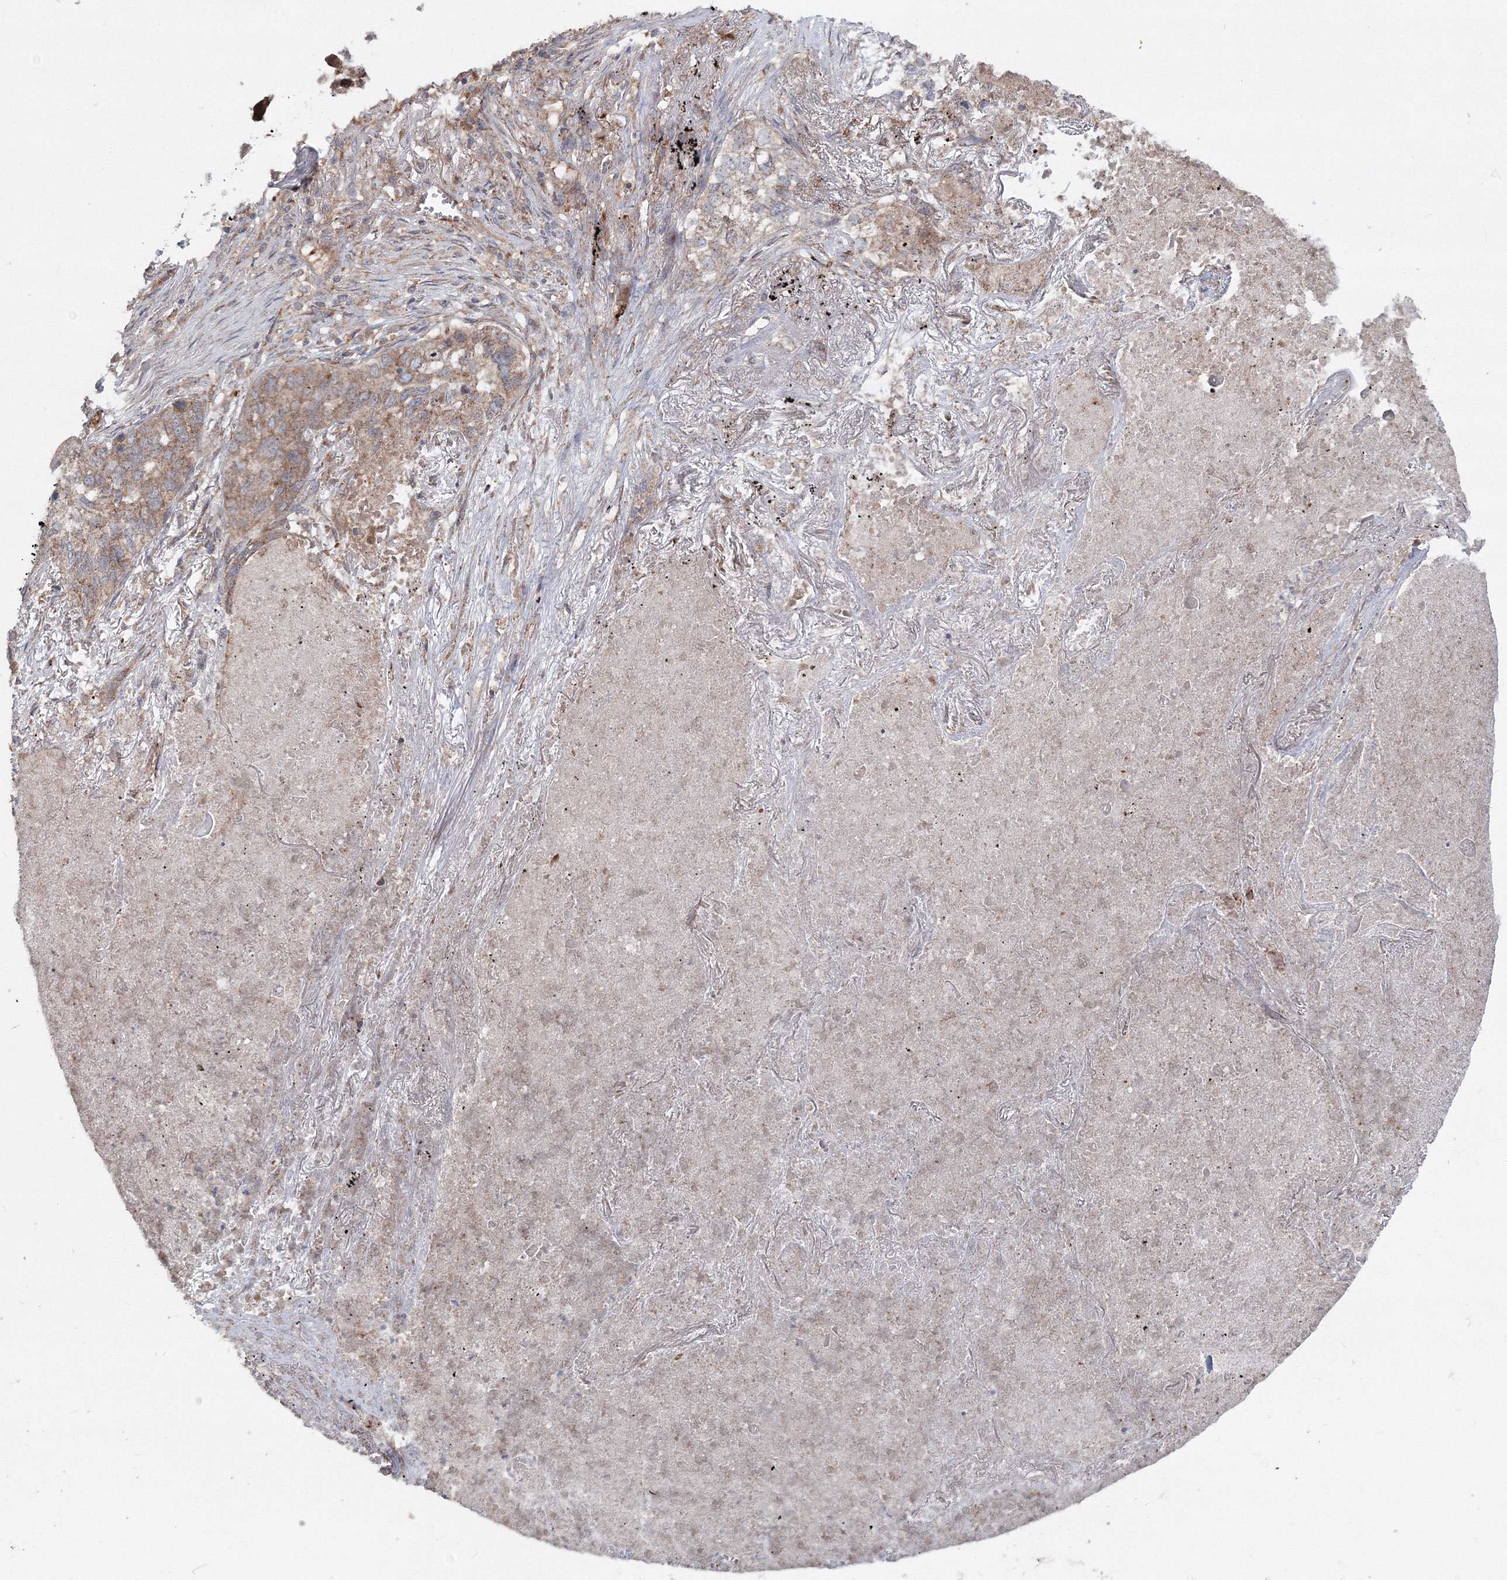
{"staining": {"intensity": "moderate", "quantity": "25%-75%", "location": "cytoplasmic/membranous"}, "tissue": "lung cancer", "cell_type": "Tumor cells", "image_type": "cancer", "snomed": [{"axis": "morphology", "description": "Squamous cell carcinoma, NOS"}, {"axis": "topography", "description": "Lung"}], "caption": "An immunohistochemistry histopathology image of tumor tissue is shown. Protein staining in brown labels moderate cytoplasmic/membranous positivity in lung cancer (squamous cell carcinoma) within tumor cells.", "gene": "PEX13", "patient": {"sex": "female", "age": 63}}